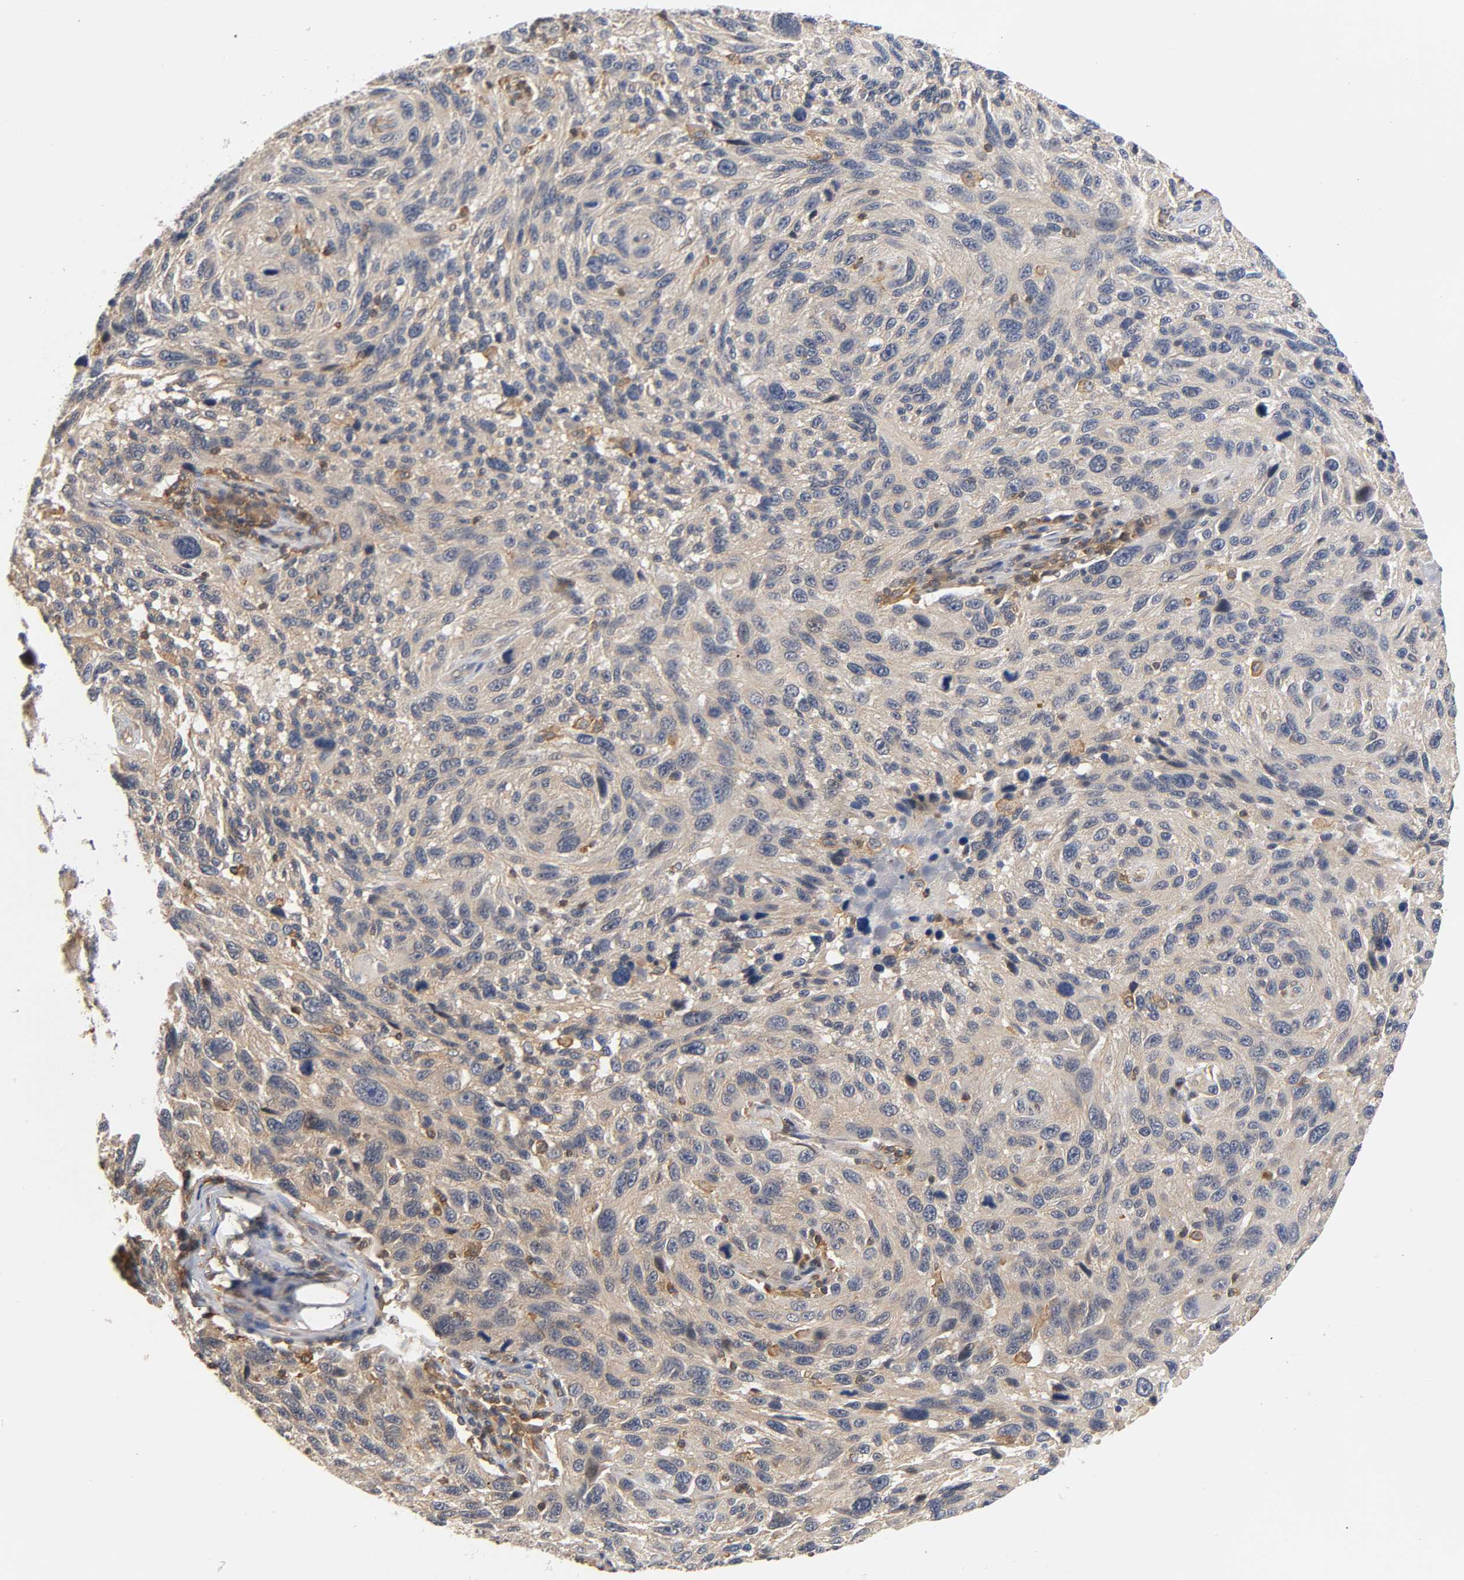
{"staining": {"intensity": "moderate", "quantity": ">75%", "location": "cytoplasmic/membranous"}, "tissue": "melanoma", "cell_type": "Tumor cells", "image_type": "cancer", "snomed": [{"axis": "morphology", "description": "Malignant melanoma, NOS"}, {"axis": "topography", "description": "Skin"}], "caption": "A micrograph showing moderate cytoplasmic/membranous expression in about >75% of tumor cells in malignant melanoma, as visualized by brown immunohistochemical staining.", "gene": "ACTR2", "patient": {"sex": "male", "age": 53}}